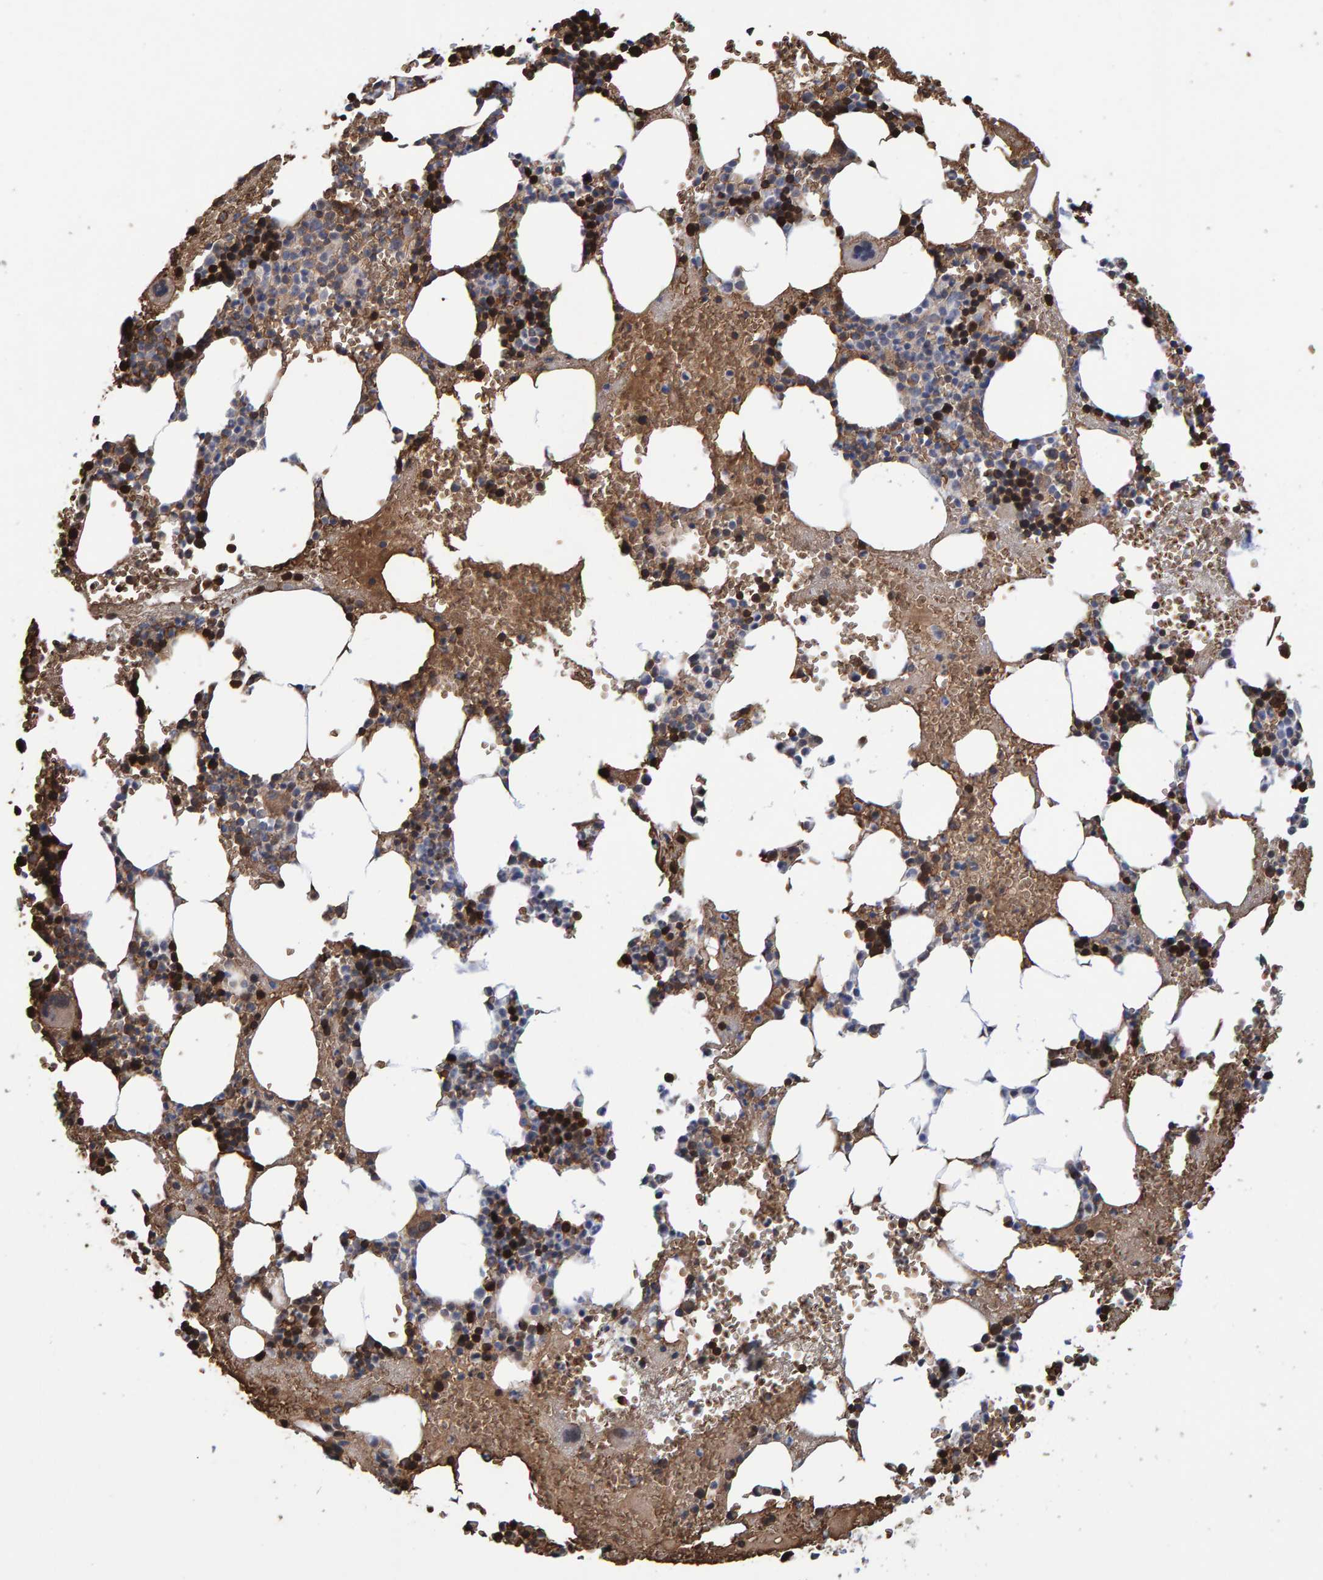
{"staining": {"intensity": "strong", "quantity": "25%-75%", "location": "cytoplasmic/membranous,nuclear"}, "tissue": "bone marrow", "cell_type": "Hematopoietic cells", "image_type": "normal", "snomed": [{"axis": "morphology", "description": "Normal tissue, NOS"}, {"axis": "morphology", "description": "Inflammation, NOS"}, {"axis": "topography", "description": "Bone marrow"}], "caption": "Immunohistochemistry image of normal bone marrow: bone marrow stained using immunohistochemistry (IHC) demonstrates high levels of strong protein expression localized specifically in the cytoplasmic/membranous,nuclear of hematopoietic cells, appearing as a cytoplasmic/membranous,nuclear brown color.", "gene": "VPS9D1", "patient": {"sex": "female", "age": 67}}